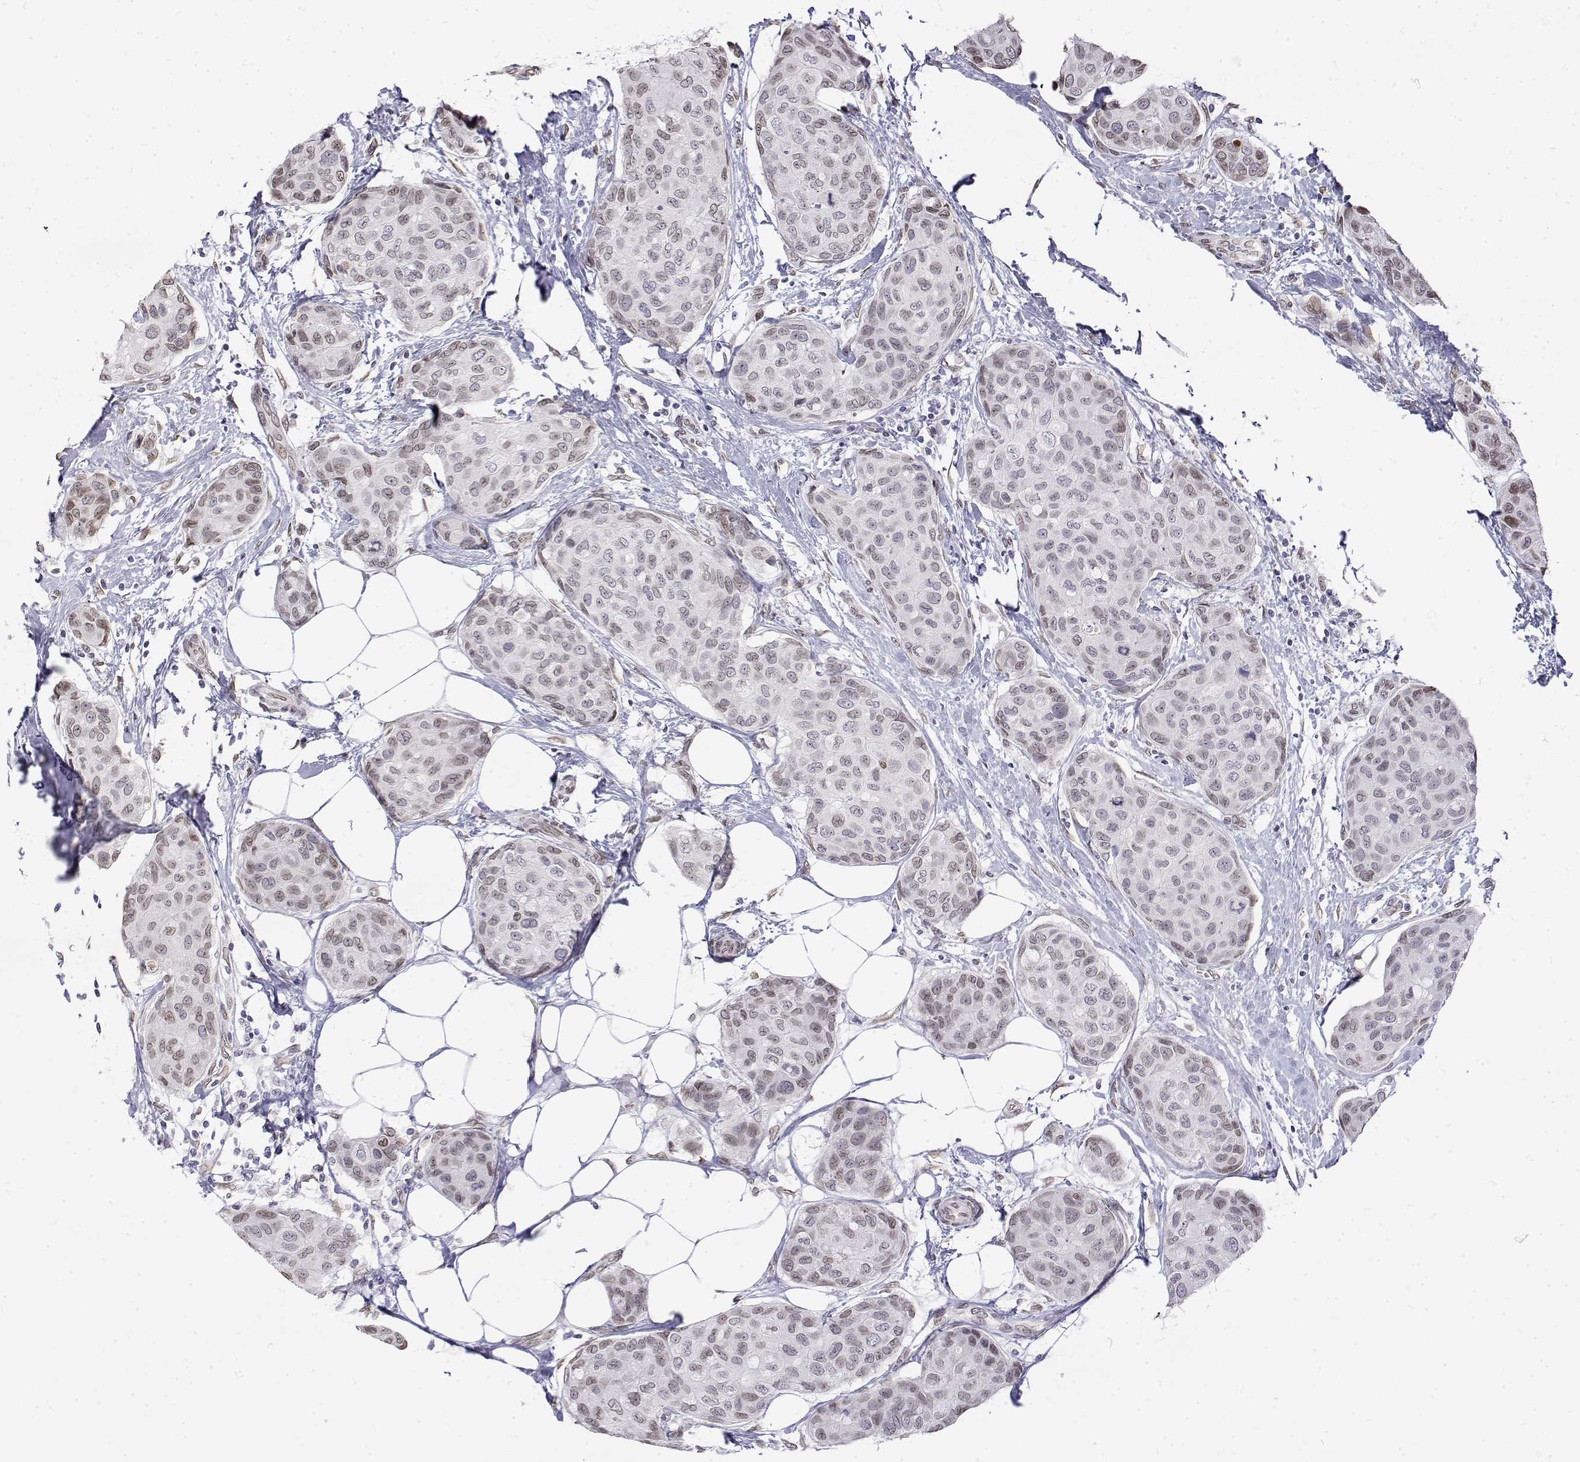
{"staining": {"intensity": "weak", "quantity": ">75%", "location": "nuclear"}, "tissue": "breast cancer", "cell_type": "Tumor cells", "image_type": "cancer", "snomed": [{"axis": "morphology", "description": "Duct carcinoma"}, {"axis": "topography", "description": "Breast"}], "caption": "High-magnification brightfield microscopy of breast cancer (invasive ductal carcinoma) stained with DAB (3,3'-diaminobenzidine) (brown) and counterstained with hematoxylin (blue). tumor cells exhibit weak nuclear positivity is appreciated in about>75% of cells.", "gene": "ZNF532", "patient": {"sex": "female", "age": 80}}